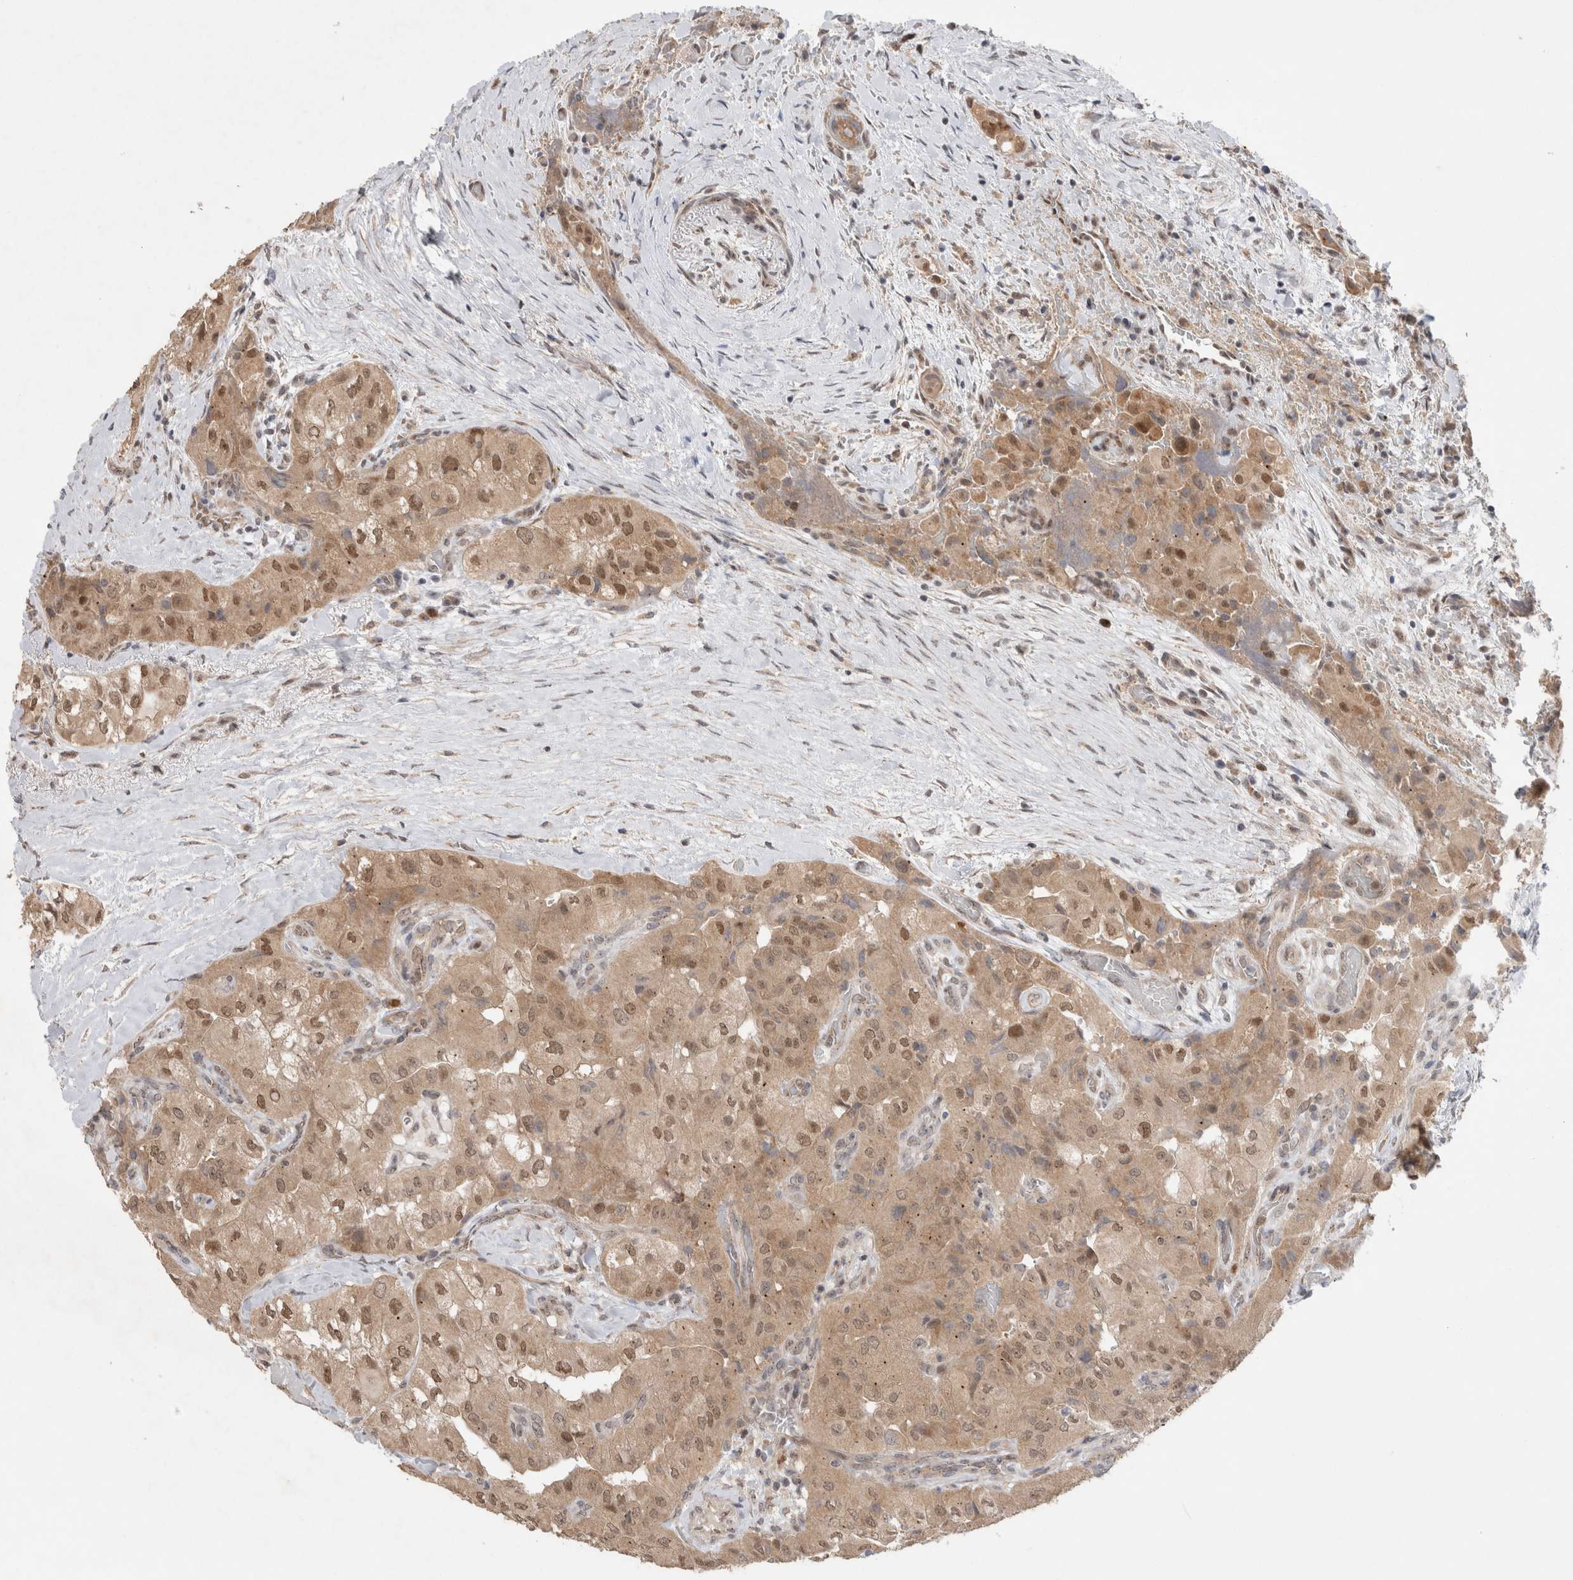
{"staining": {"intensity": "moderate", "quantity": ">75%", "location": "cytoplasmic/membranous,nuclear"}, "tissue": "thyroid cancer", "cell_type": "Tumor cells", "image_type": "cancer", "snomed": [{"axis": "morphology", "description": "Papillary adenocarcinoma, NOS"}, {"axis": "topography", "description": "Thyroid gland"}], "caption": "The immunohistochemical stain highlights moderate cytoplasmic/membranous and nuclear positivity in tumor cells of thyroid cancer (papillary adenocarcinoma) tissue.", "gene": "SLC29A1", "patient": {"sex": "female", "age": 59}}